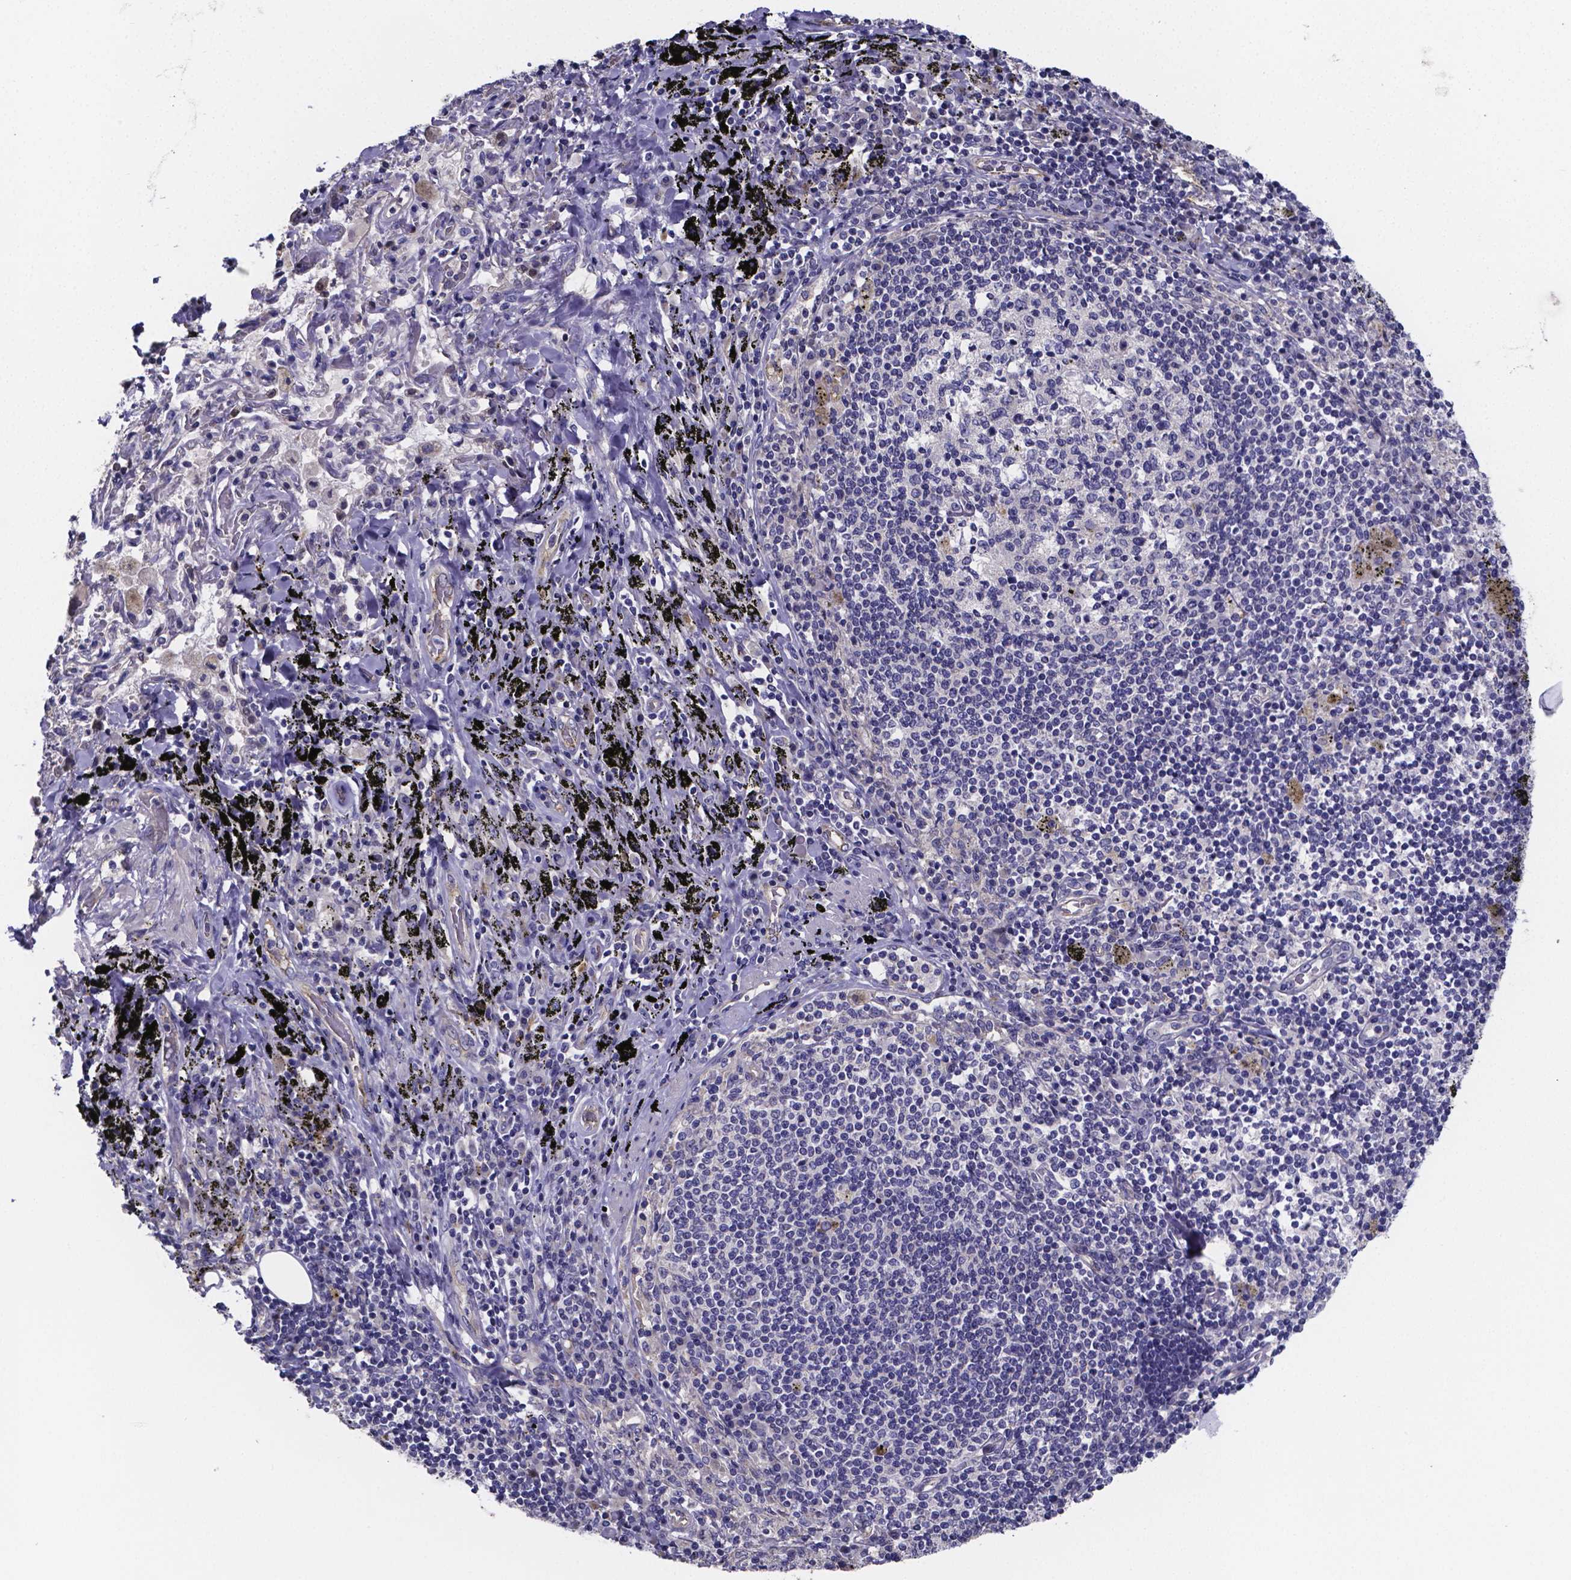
{"staining": {"intensity": "negative", "quantity": "none", "location": "none"}, "tissue": "adipose tissue", "cell_type": "Adipocytes", "image_type": "normal", "snomed": [{"axis": "morphology", "description": "Normal tissue, NOS"}, {"axis": "topography", "description": "Bronchus"}, {"axis": "topography", "description": "Lung"}], "caption": "A high-resolution photomicrograph shows immunohistochemistry staining of benign adipose tissue, which shows no significant positivity in adipocytes.", "gene": "SFRP4", "patient": {"sex": "female", "age": 57}}